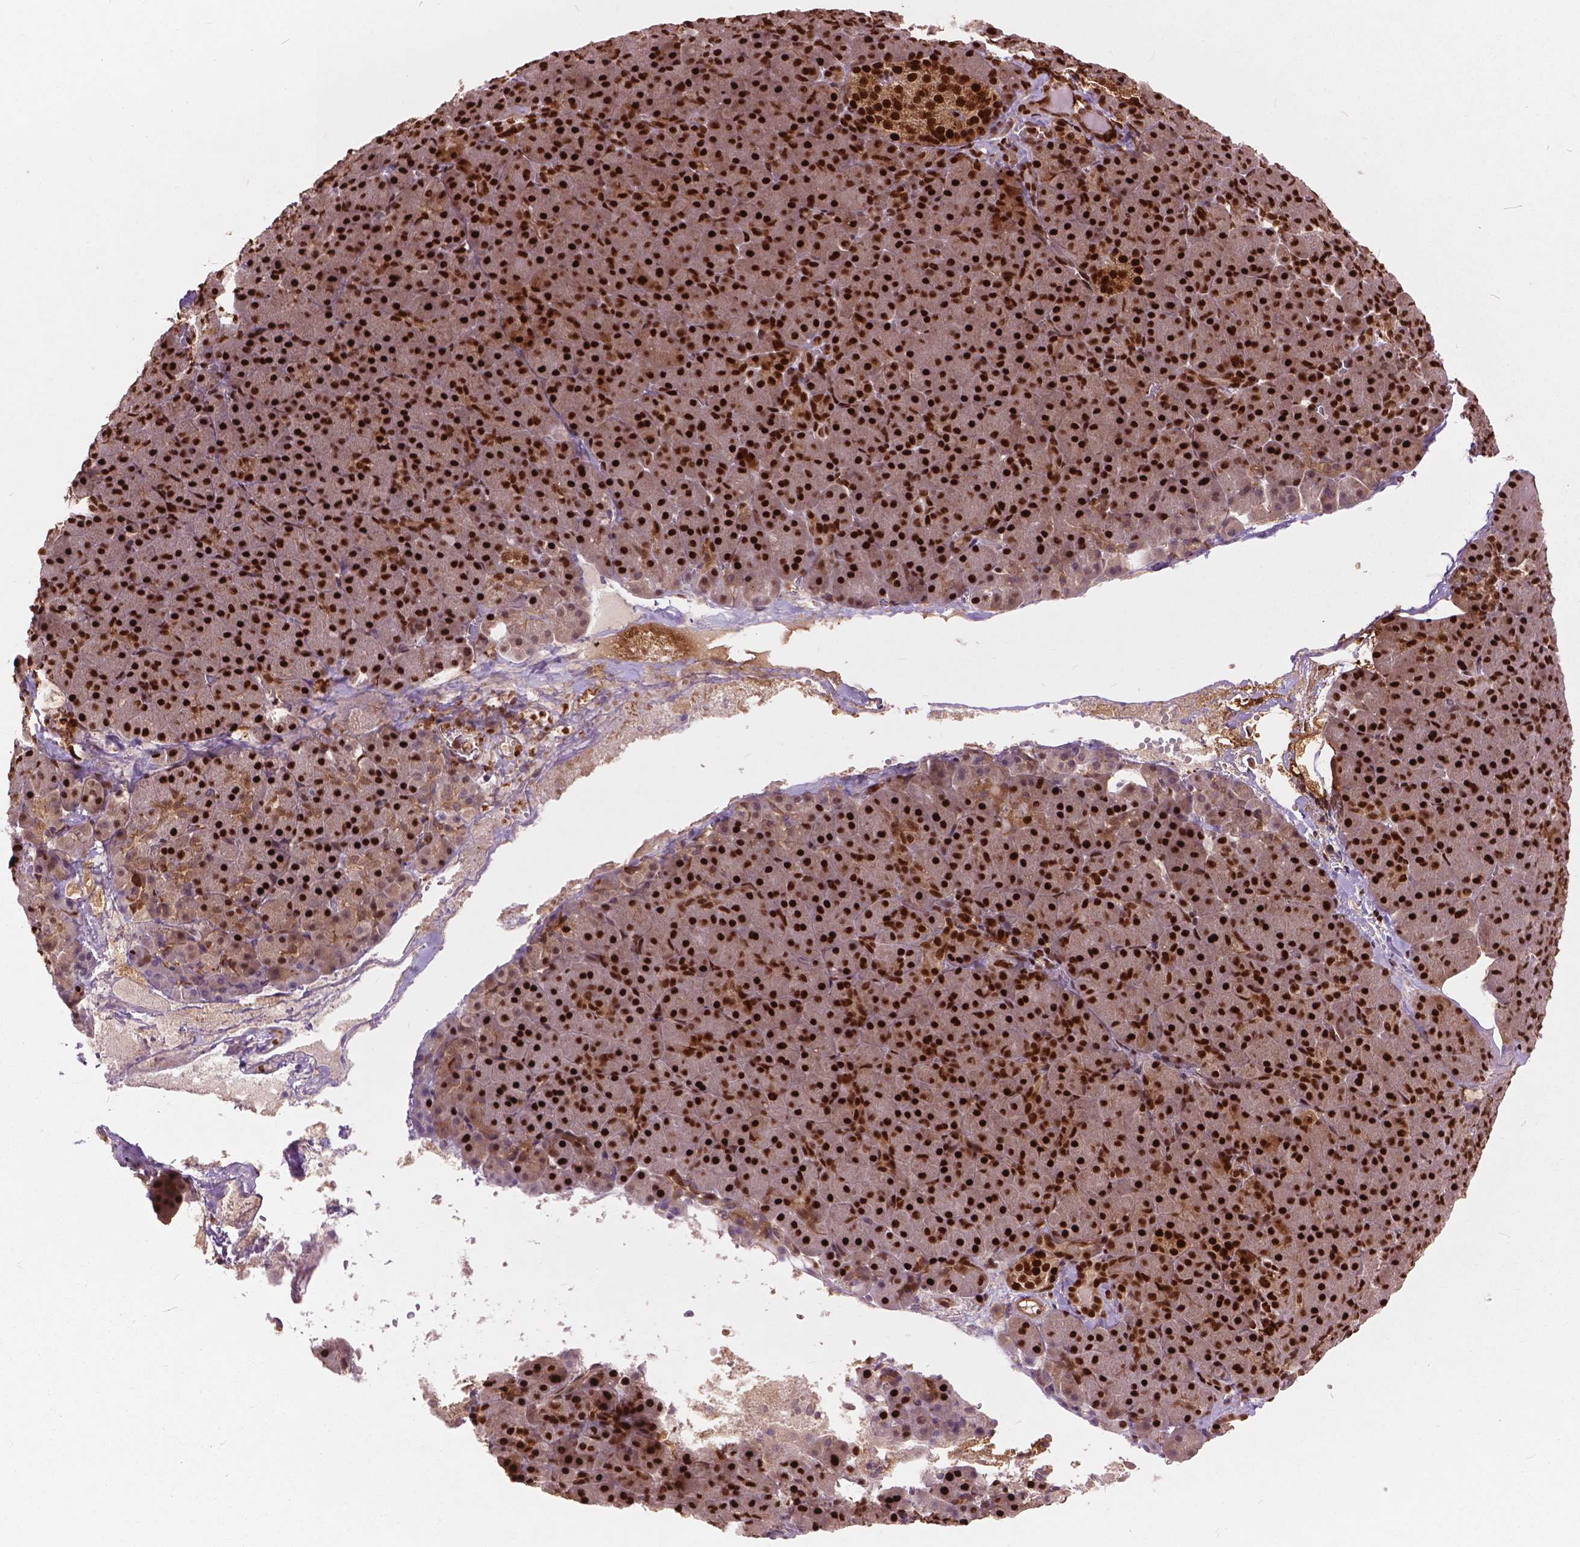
{"staining": {"intensity": "strong", "quantity": ">75%", "location": "nuclear"}, "tissue": "pancreas", "cell_type": "Exocrine glandular cells", "image_type": "normal", "snomed": [{"axis": "morphology", "description": "Normal tissue, NOS"}, {"axis": "topography", "description": "Pancreas"}], "caption": "Strong nuclear protein staining is present in about >75% of exocrine glandular cells in pancreas. The protein is shown in brown color, while the nuclei are stained blue.", "gene": "ANP32A", "patient": {"sex": "female", "age": 74}}